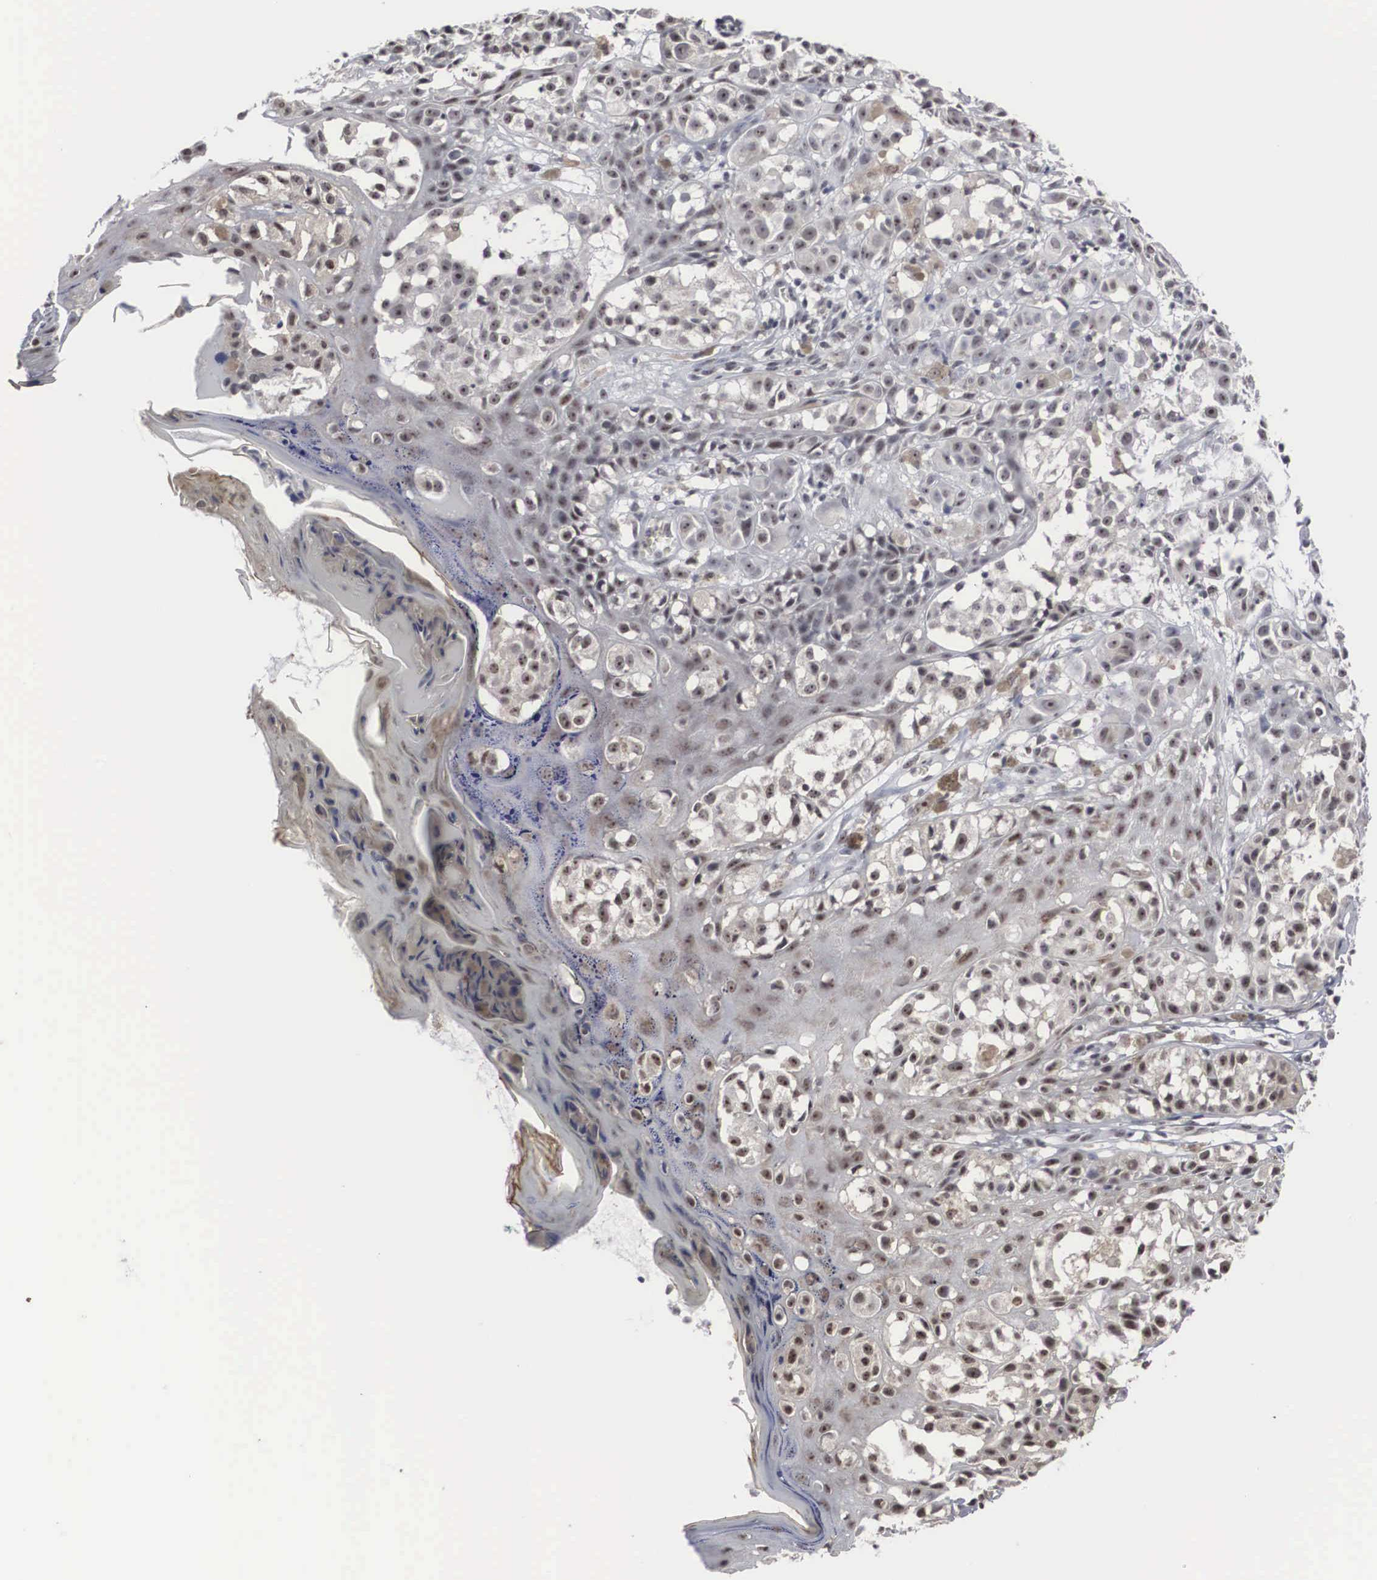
{"staining": {"intensity": "negative", "quantity": "none", "location": "none"}, "tissue": "melanoma", "cell_type": "Tumor cells", "image_type": "cancer", "snomed": [{"axis": "morphology", "description": "Malignant melanoma, NOS"}, {"axis": "topography", "description": "Skin"}], "caption": "This is an IHC micrograph of human malignant melanoma. There is no expression in tumor cells.", "gene": "AUTS2", "patient": {"sex": "female", "age": 52}}